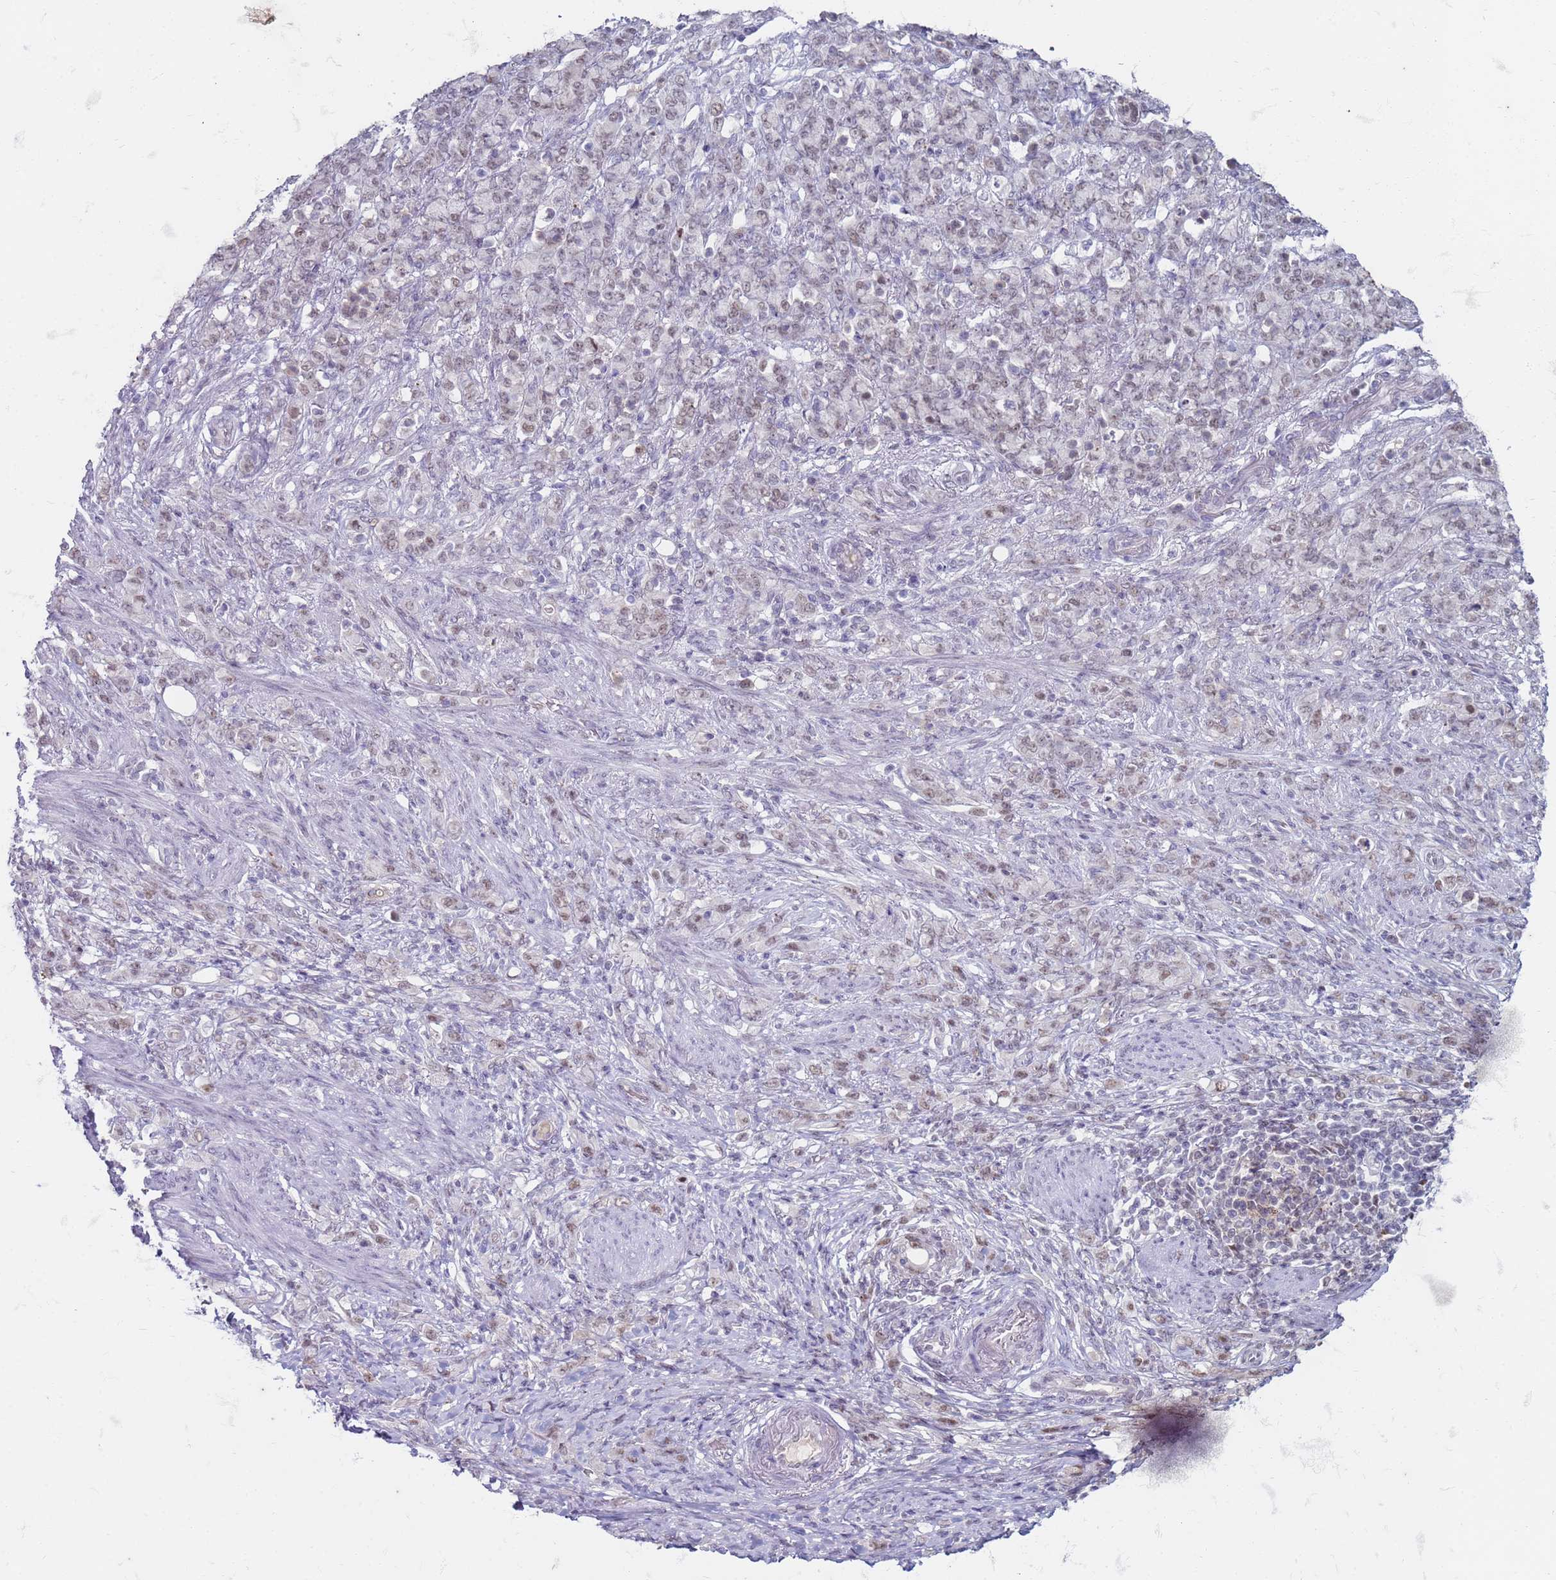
{"staining": {"intensity": "weak", "quantity": "<25%", "location": "nuclear"}, "tissue": "stomach cancer", "cell_type": "Tumor cells", "image_type": "cancer", "snomed": [{"axis": "morphology", "description": "Adenocarcinoma, NOS"}, {"axis": "topography", "description": "Stomach"}], "caption": "IHC micrograph of neoplastic tissue: human stomach cancer (adenocarcinoma) stained with DAB displays no significant protein expression in tumor cells.", "gene": "TRMT6", "patient": {"sex": "female", "age": 79}}